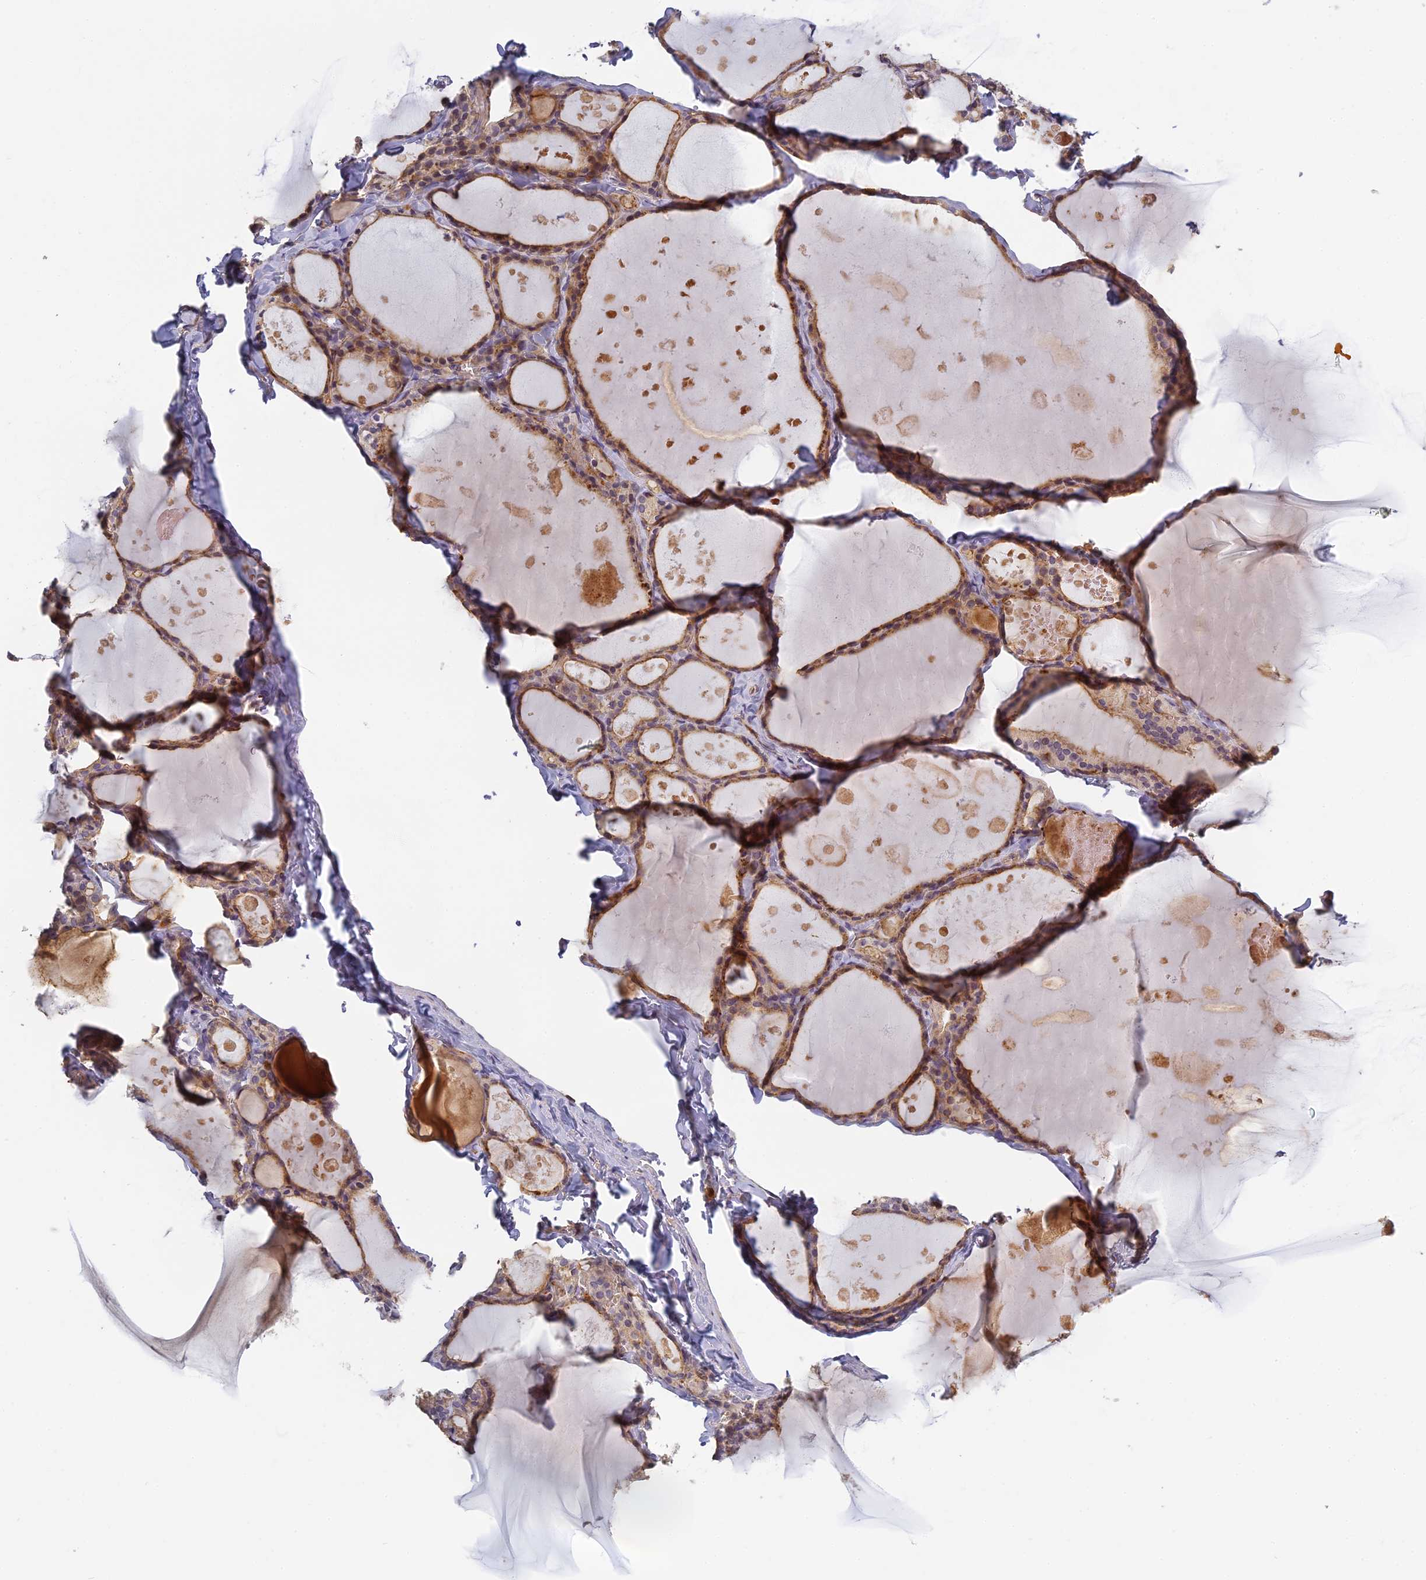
{"staining": {"intensity": "moderate", "quantity": ">75%", "location": "cytoplasmic/membranous"}, "tissue": "thyroid gland", "cell_type": "Glandular cells", "image_type": "normal", "snomed": [{"axis": "morphology", "description": "Normal tissue, NOS"}, {"axis": "topography", "description": "Thyroid gland"}], "caption": "An image of human thyroid gland stained for a protein demonstrates moderate cytoplasmic/membranous brown staining in glandular cells. The protein is stained brown, and the nuclei are stained in blue (DAB (3,3'-diaminobenzidine) IHC with brightfield microscopy, high magnification).", "gene": "AP4E1", "patient": {"sex": "male", "age": 56}}